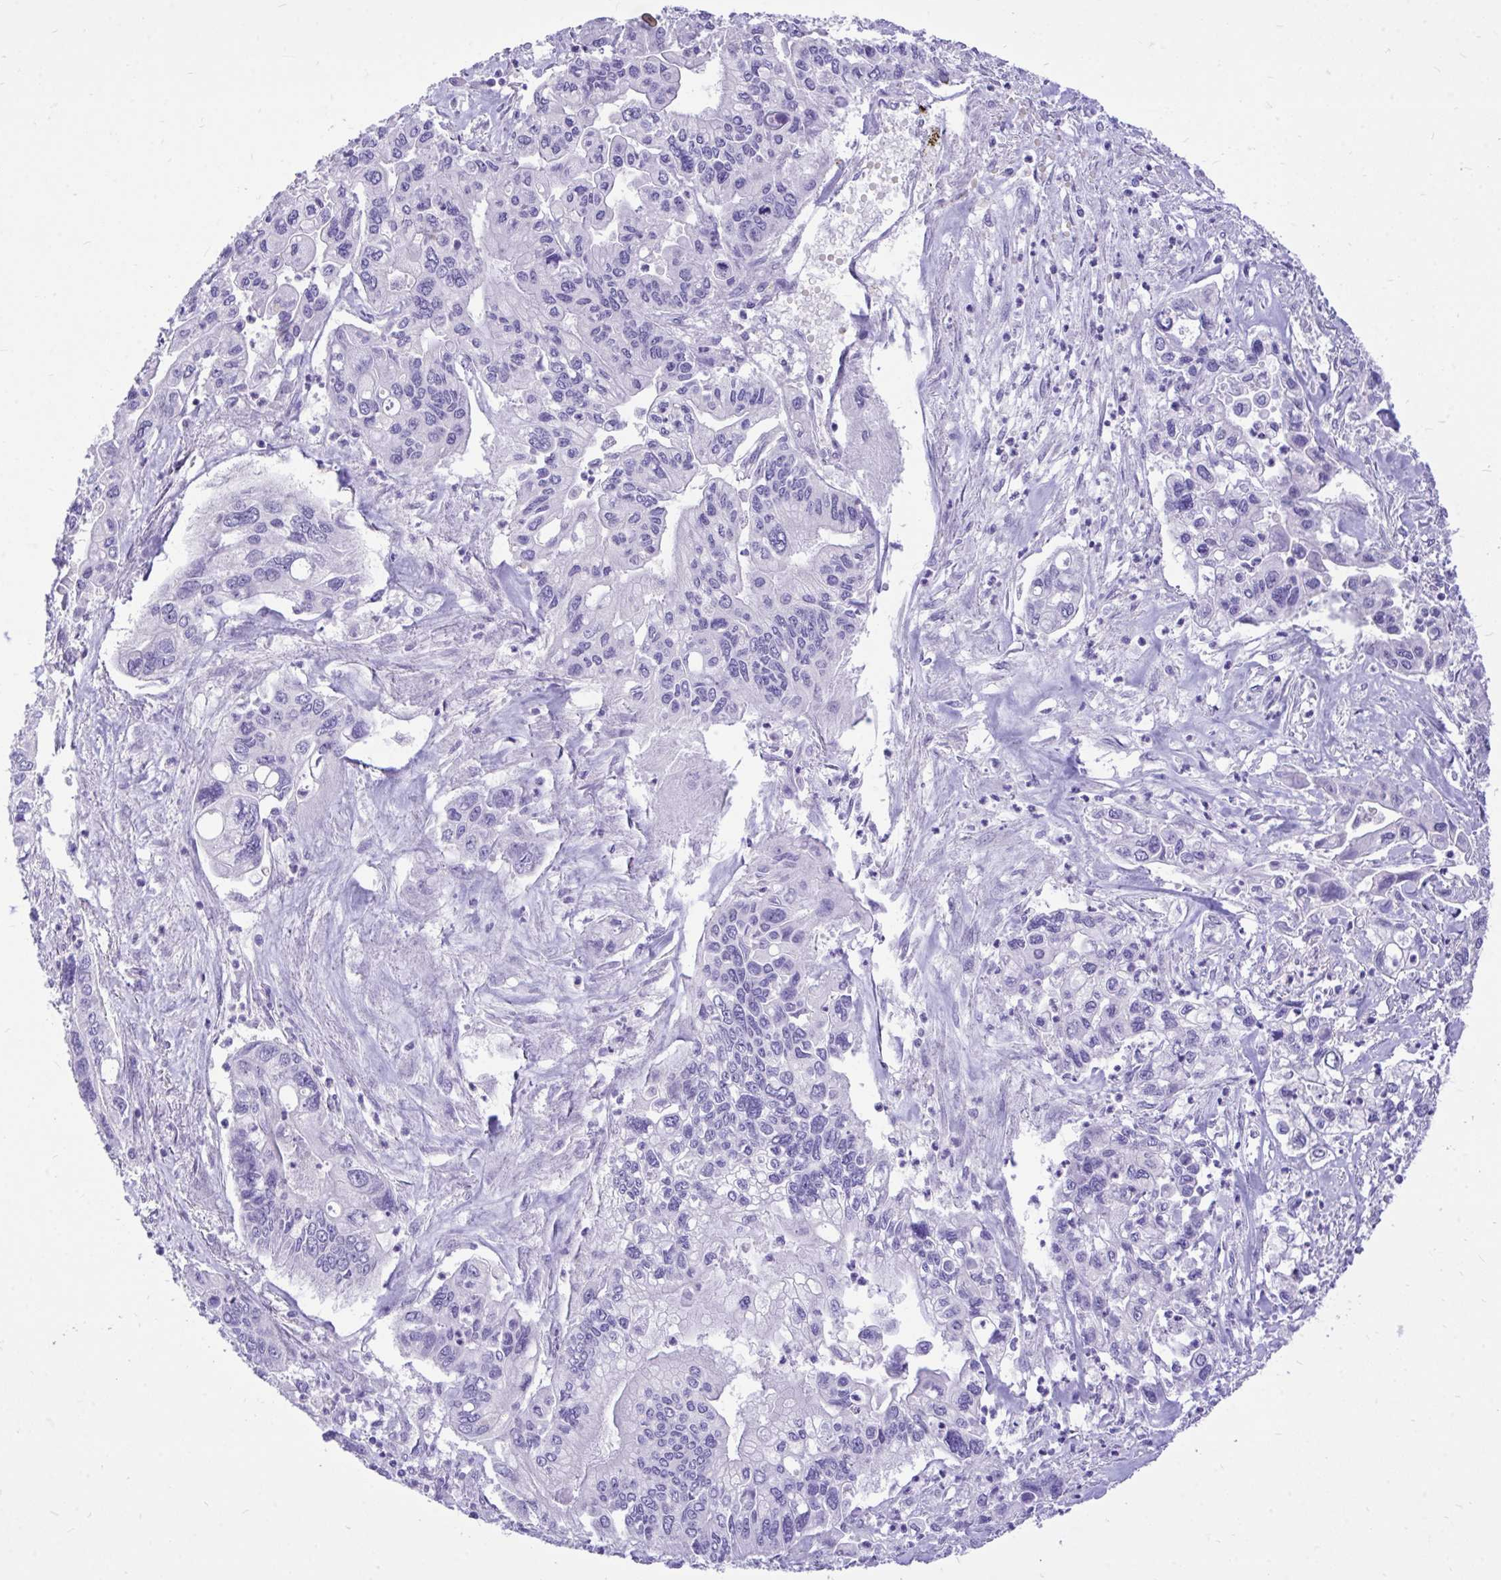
{"staining": {"intensity": "negative", "quantity": "none", "location": "none"}, "tissue": "pancreatic cancer", "cell_type": "Tumor cells", "image_type": "cancer", "snomed": [{"axis": "morphology", "description": "Adenocarcinoma, NOS"}, {"axis": "topography", "description": "Pancreas"}], "caption": "Tumor cells show no significant staining in adenocarcinoma (pancreatic).", "gene": "MON1A", "patient": {"sex": "male", "age": 62}}